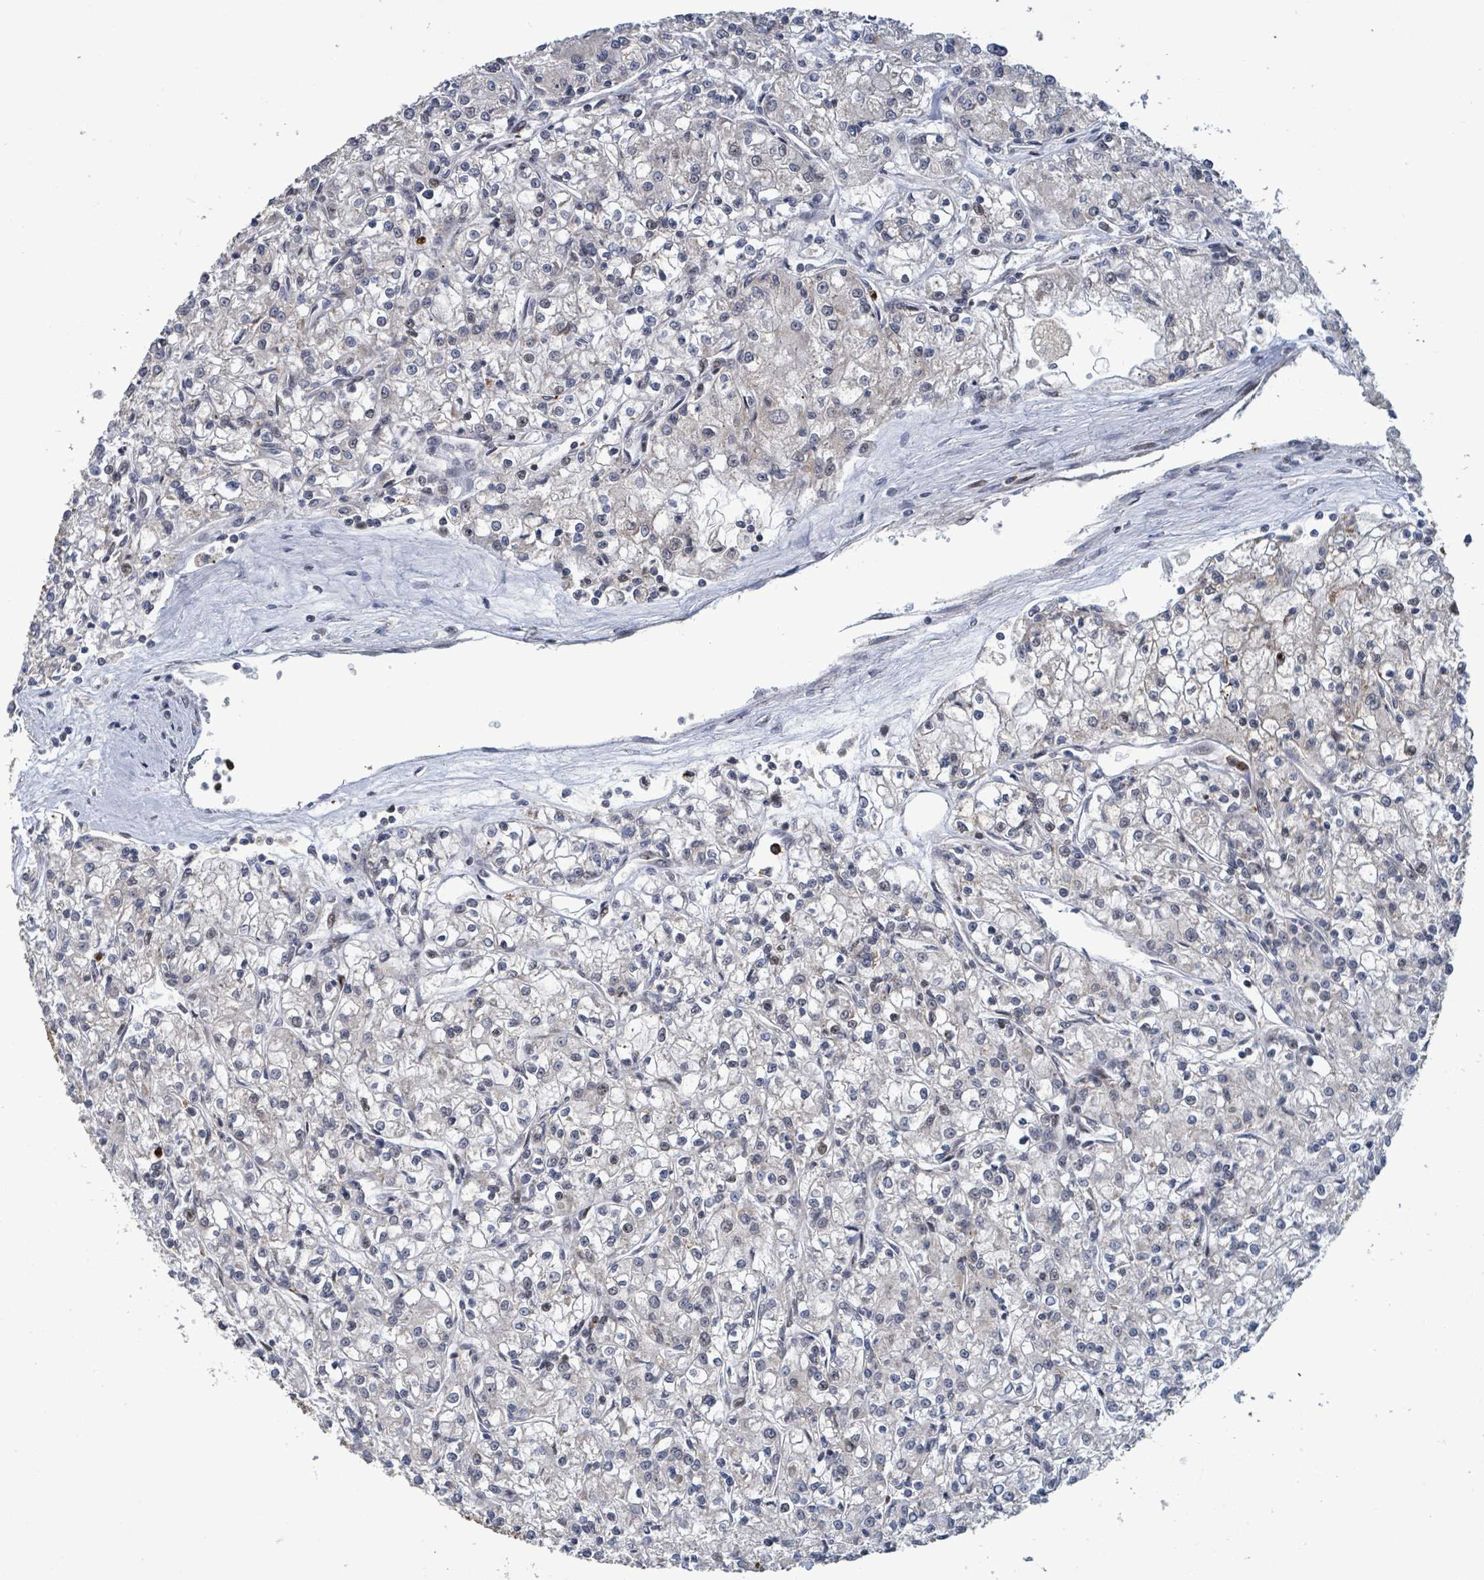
{"staining": {"intensity": "negative", "quantity": "none", "location": "none"}, "tissue": "renal cancer", "cell_type": "Tumor cells", "image_type": "cancer", "snomed": [{"axis": "morphology", "description": "Adenocarcinoma, NOS"}, {"axis": "topography", "description": "Kidney"}], "caption": "Immunohistochemistry (IHC) histopathology image of renal cancer (adenocarcinoma) stained for a protein (brown), which reveals no staining in tumor cells.", "gene": "COQ6", "patient": {"sex": "female", "age": 59}}